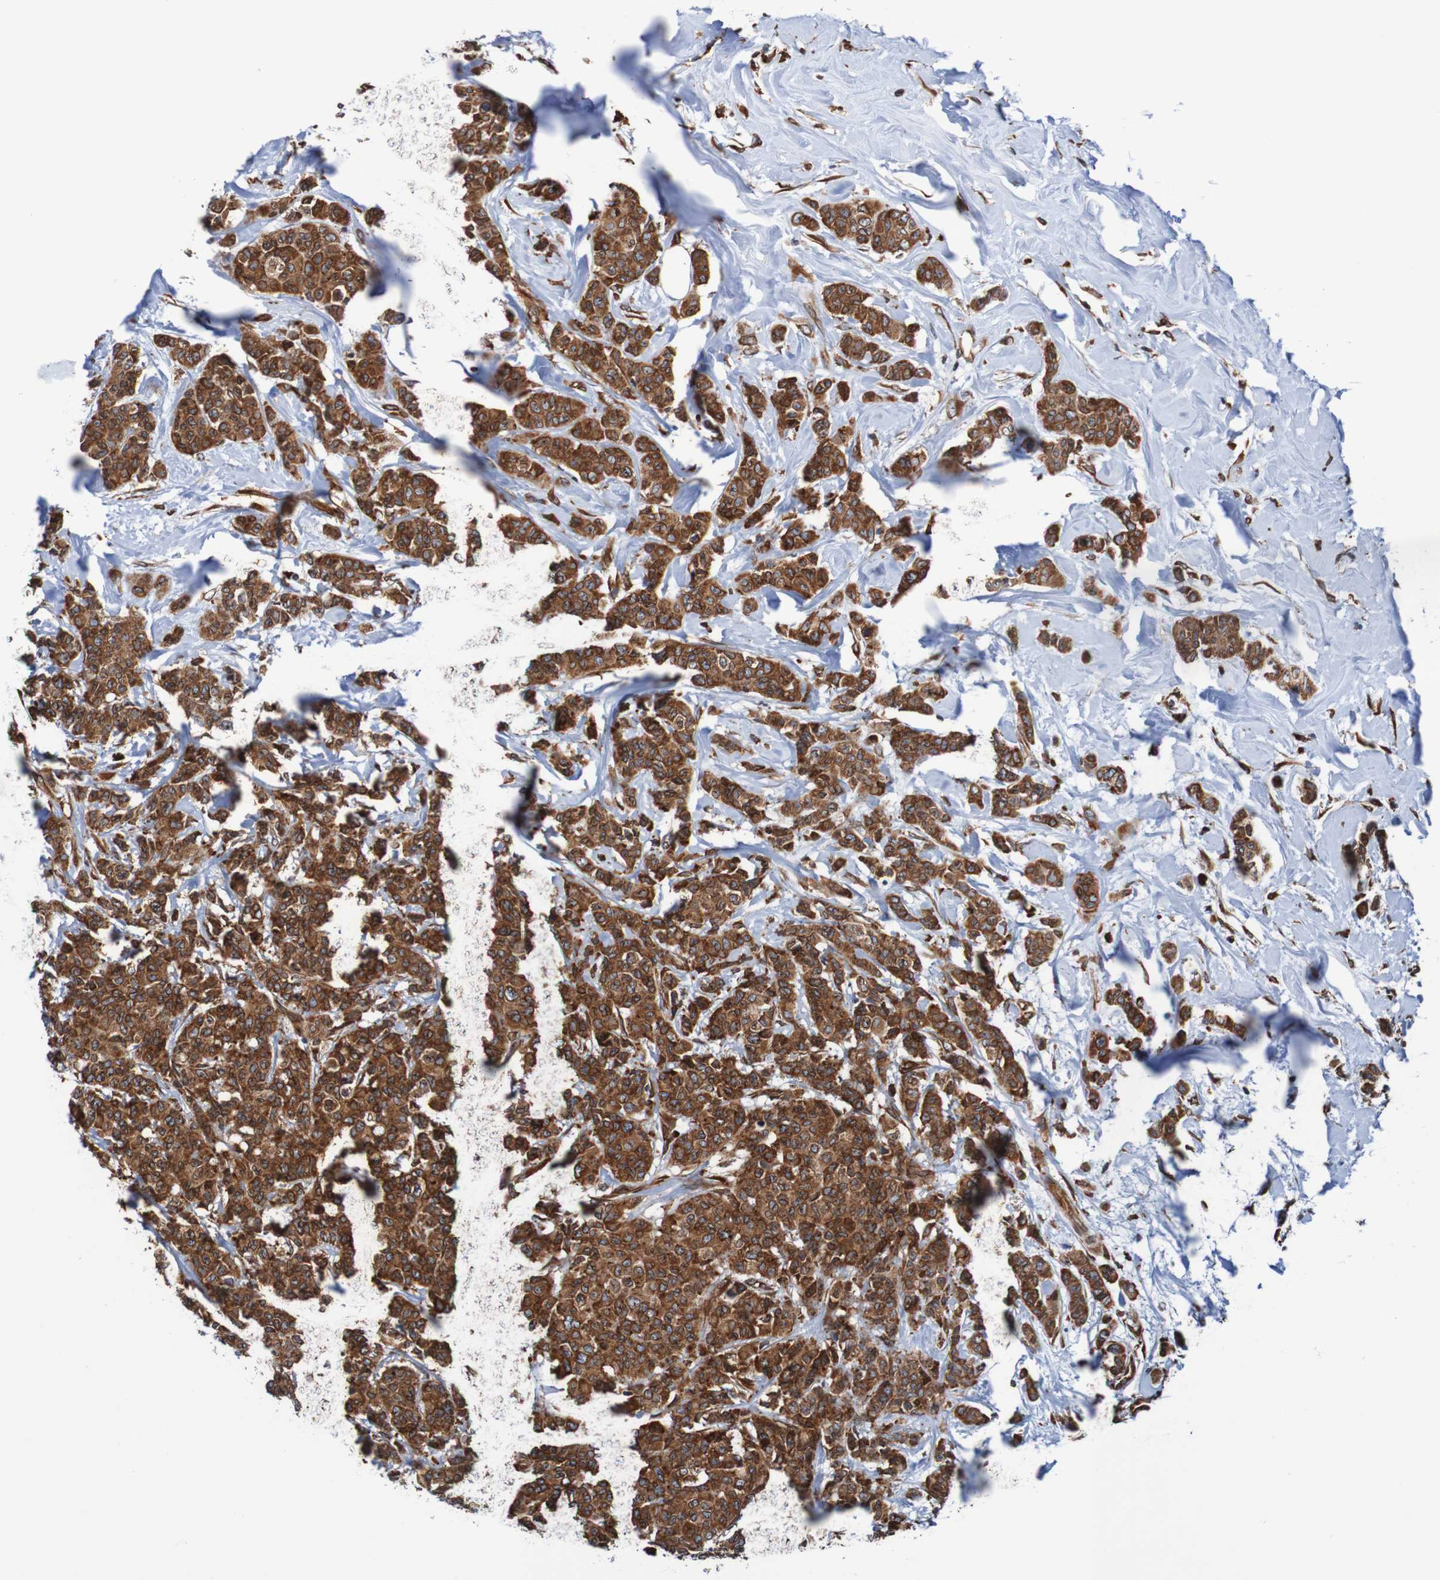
{"staining": {"intensity": "strong", "quantity": ">75%", "location": "cytoplasmic/membranous,nuclear"}, "tissue": "breast cancer", "cell_type": "Tumor cells", "image_type": "cancer", "snomed": [{"axis": "morphology", "description": "Normal tissue, NOS"}, {"axis": "morphology", "description": "Duct carcinoma"}, {"axis": "topography", "description": "Breast"}], "caption": "A micrograph of human breast invasive ductal carcinoma stained for a protein demonstrates strong cytoplasmic/membranous and nuclear brown staining in tumor cells.", "gene": "TMEM109", "patient": {"sex": "female", "age": 40}}